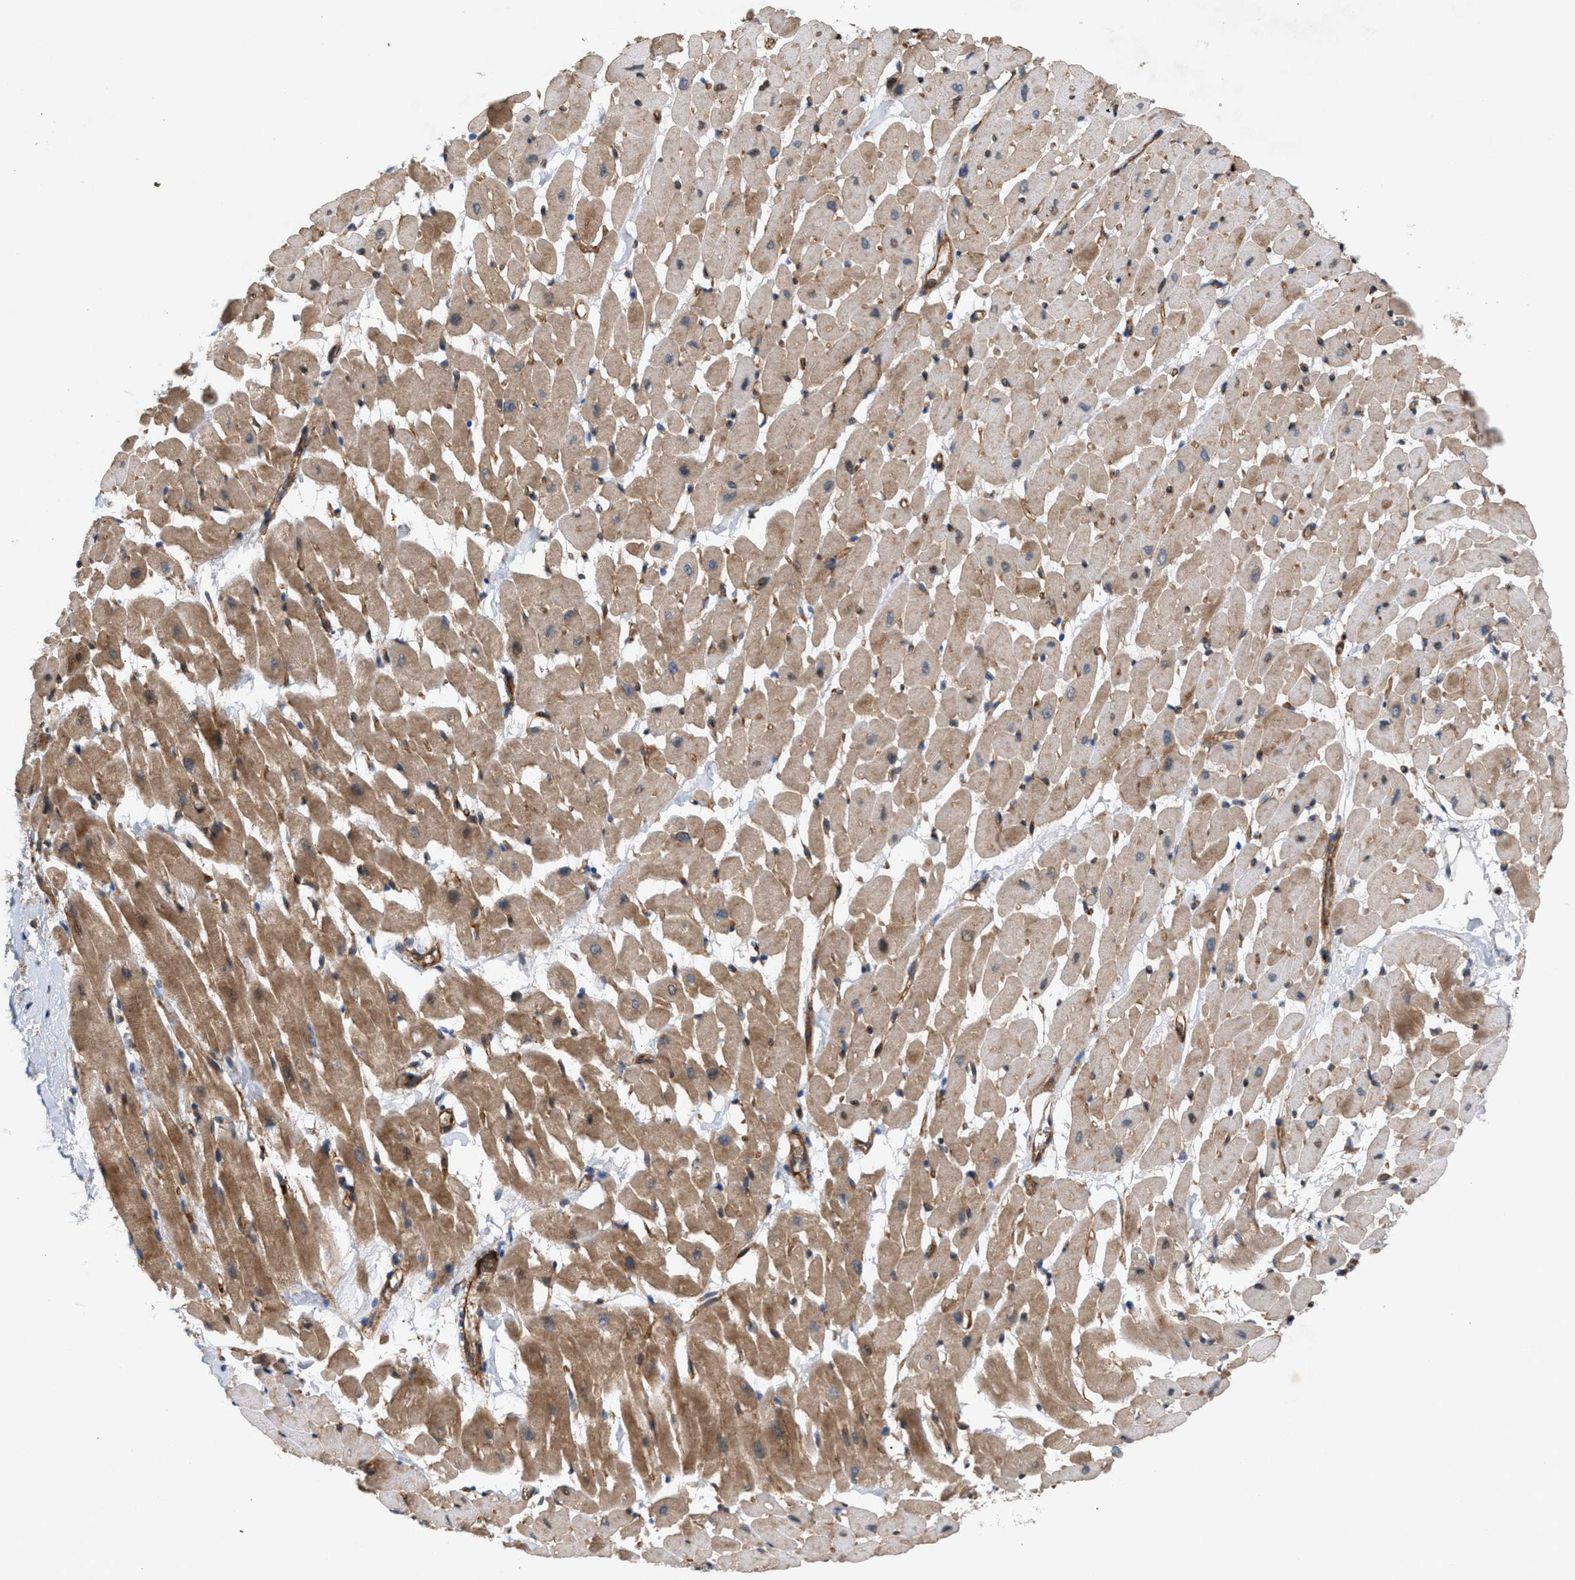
{"staining": {"intensity": "moderate", "quantity": ">75%", "location": "cytoplasmic/membranous"}, "tissue": "heart muscle", "cell_type": "Cardiomyocytes", "image_type": "normal", "snomed": [{"axis": "morphology", "description": "Normal tissue, NOS"}, {"axis": "topography", "description": "Heart"}], "caption": "The immunohistochemical stain labels moderate cytoplasmic/membranous staining in cardiomyocytes of normal heart muscle.", "gene": "GCC1", "patient": {"sex": "male", "age": 45}}